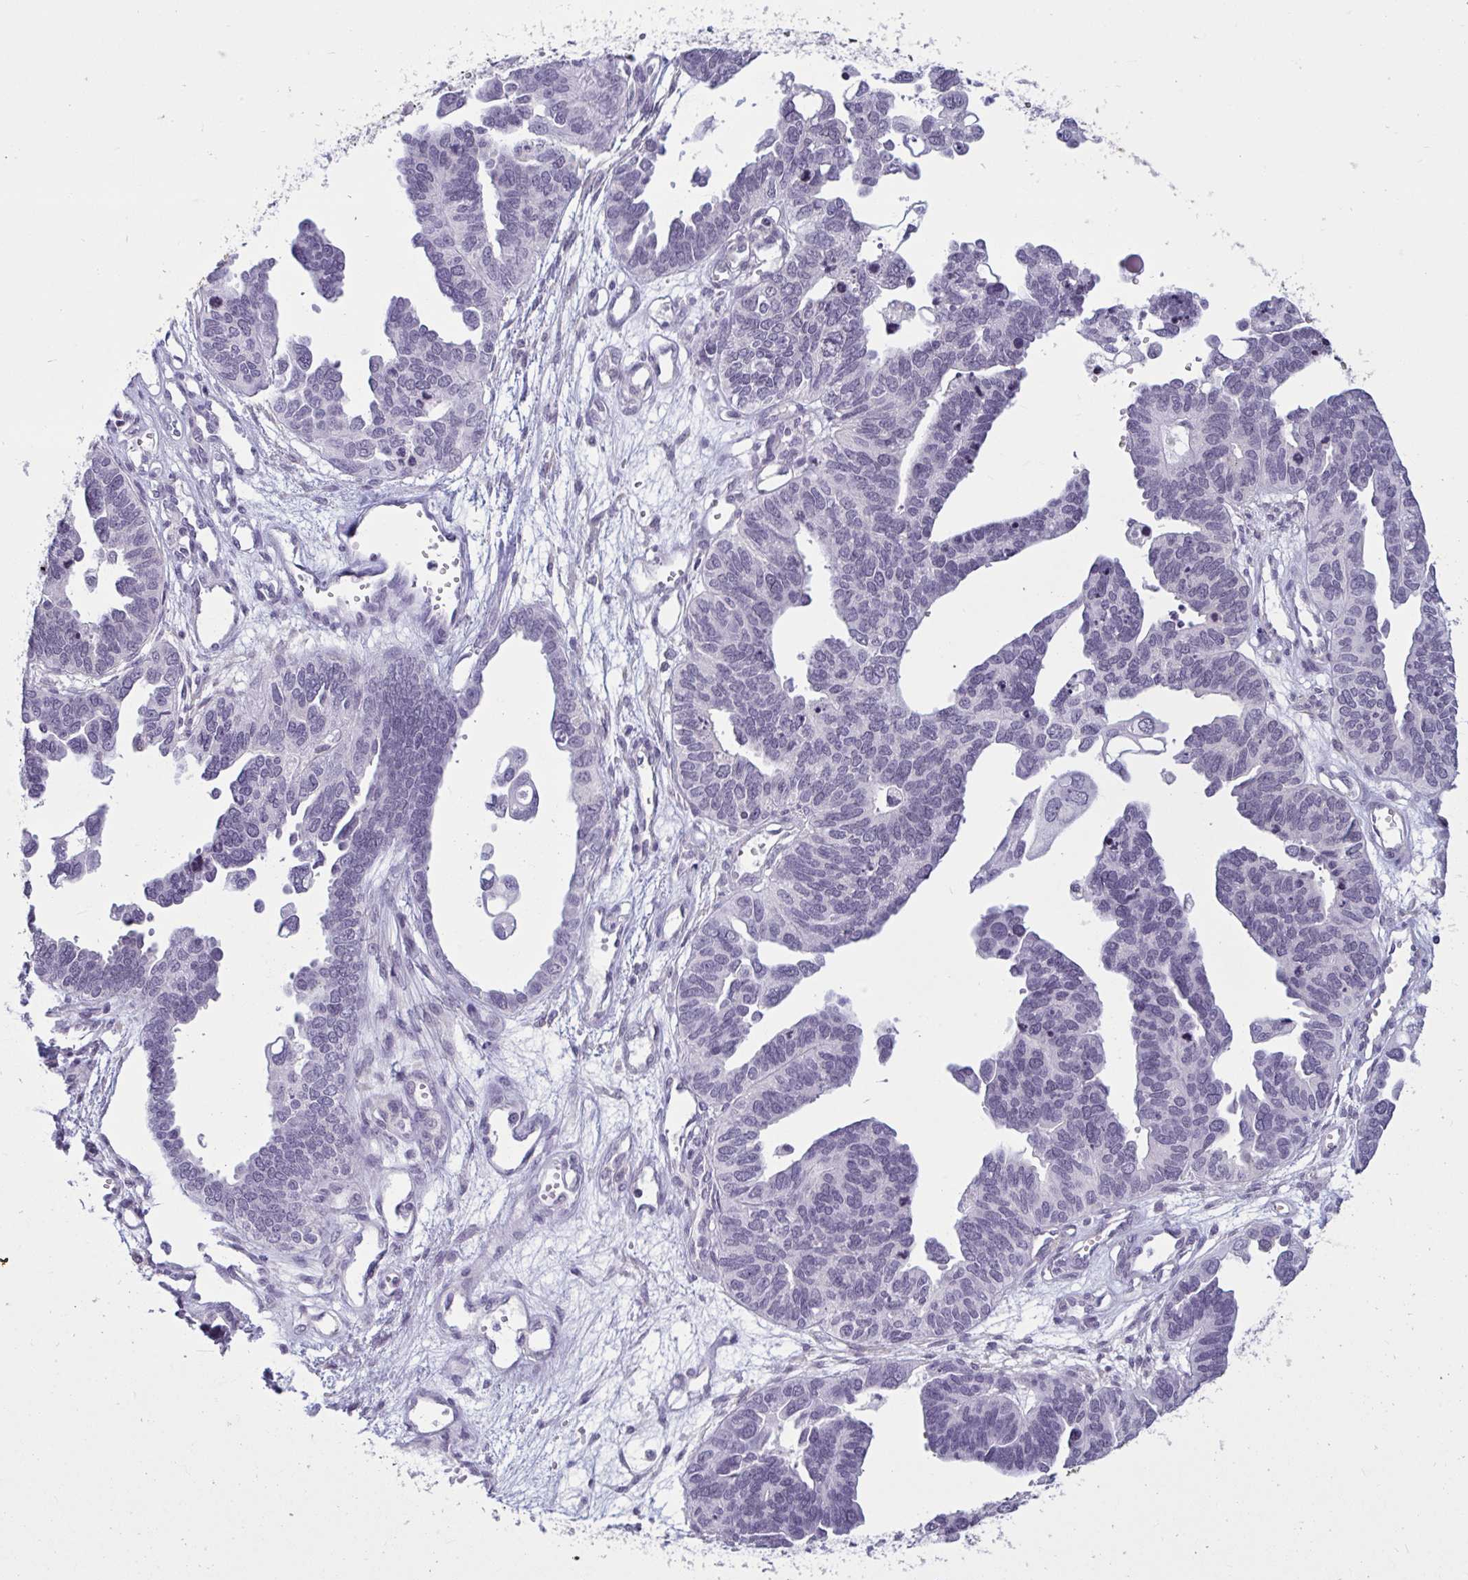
{"staining": {"intensity": "negative", "quantity": "none", "location": "none"}, "tissue": "ovarian cancer", "cell_type": "Tumor cells", "image_type": "cancer", "snomed": [{"axis": "morphology", "description": "Cystadenocarcinoma, serous, NOS"}, {"axis": "topography", "description": "Ovary"}], "caption": "An image of human ovarian cancer (serous cystadenocarcinoma) is negative for staining in tumor cells.", "gene": "TBC1D4", "patient": {"sex": "female", "age": 51}}